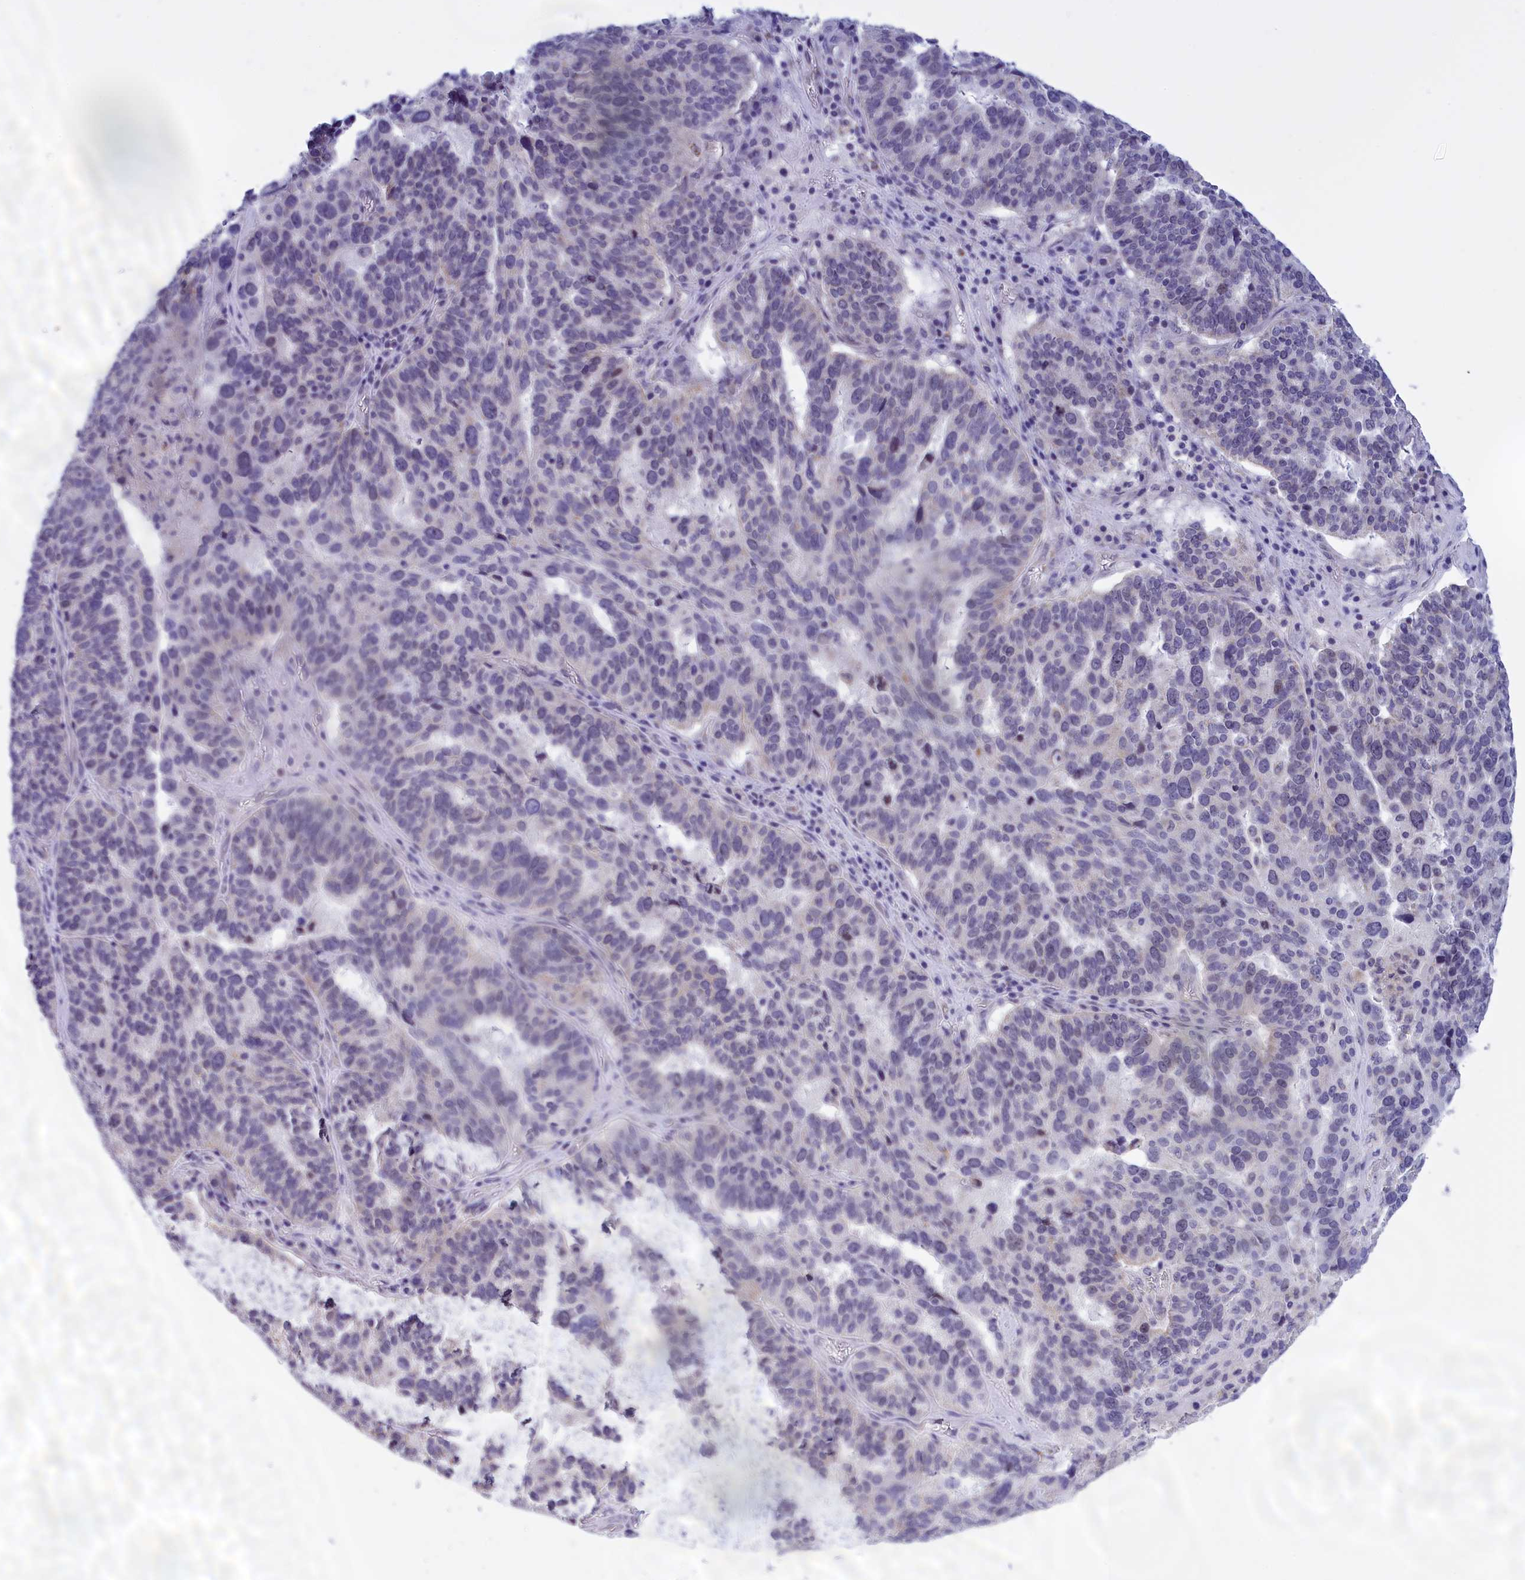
{"staining": {"intensity": "negative", "quantity": "none", "location": "none"}, "tissue": "ovarian cancer", "cell_type": "Tumor cells", "image_type": "cancer", "snomed": [{"axis": "morphology", "description": "Cystadenocarcinoma, serous, NOS"}, {"axis": "topography", "description": "Ovary"}], "caption": "Immunohistochemical staining of human ovarian cancer (serous cystadenocarcinoma) exhibits no significant positivity in tumor cells.", "gene": "FAM149B1", "patient": {"sex": "female", "age": 59}}